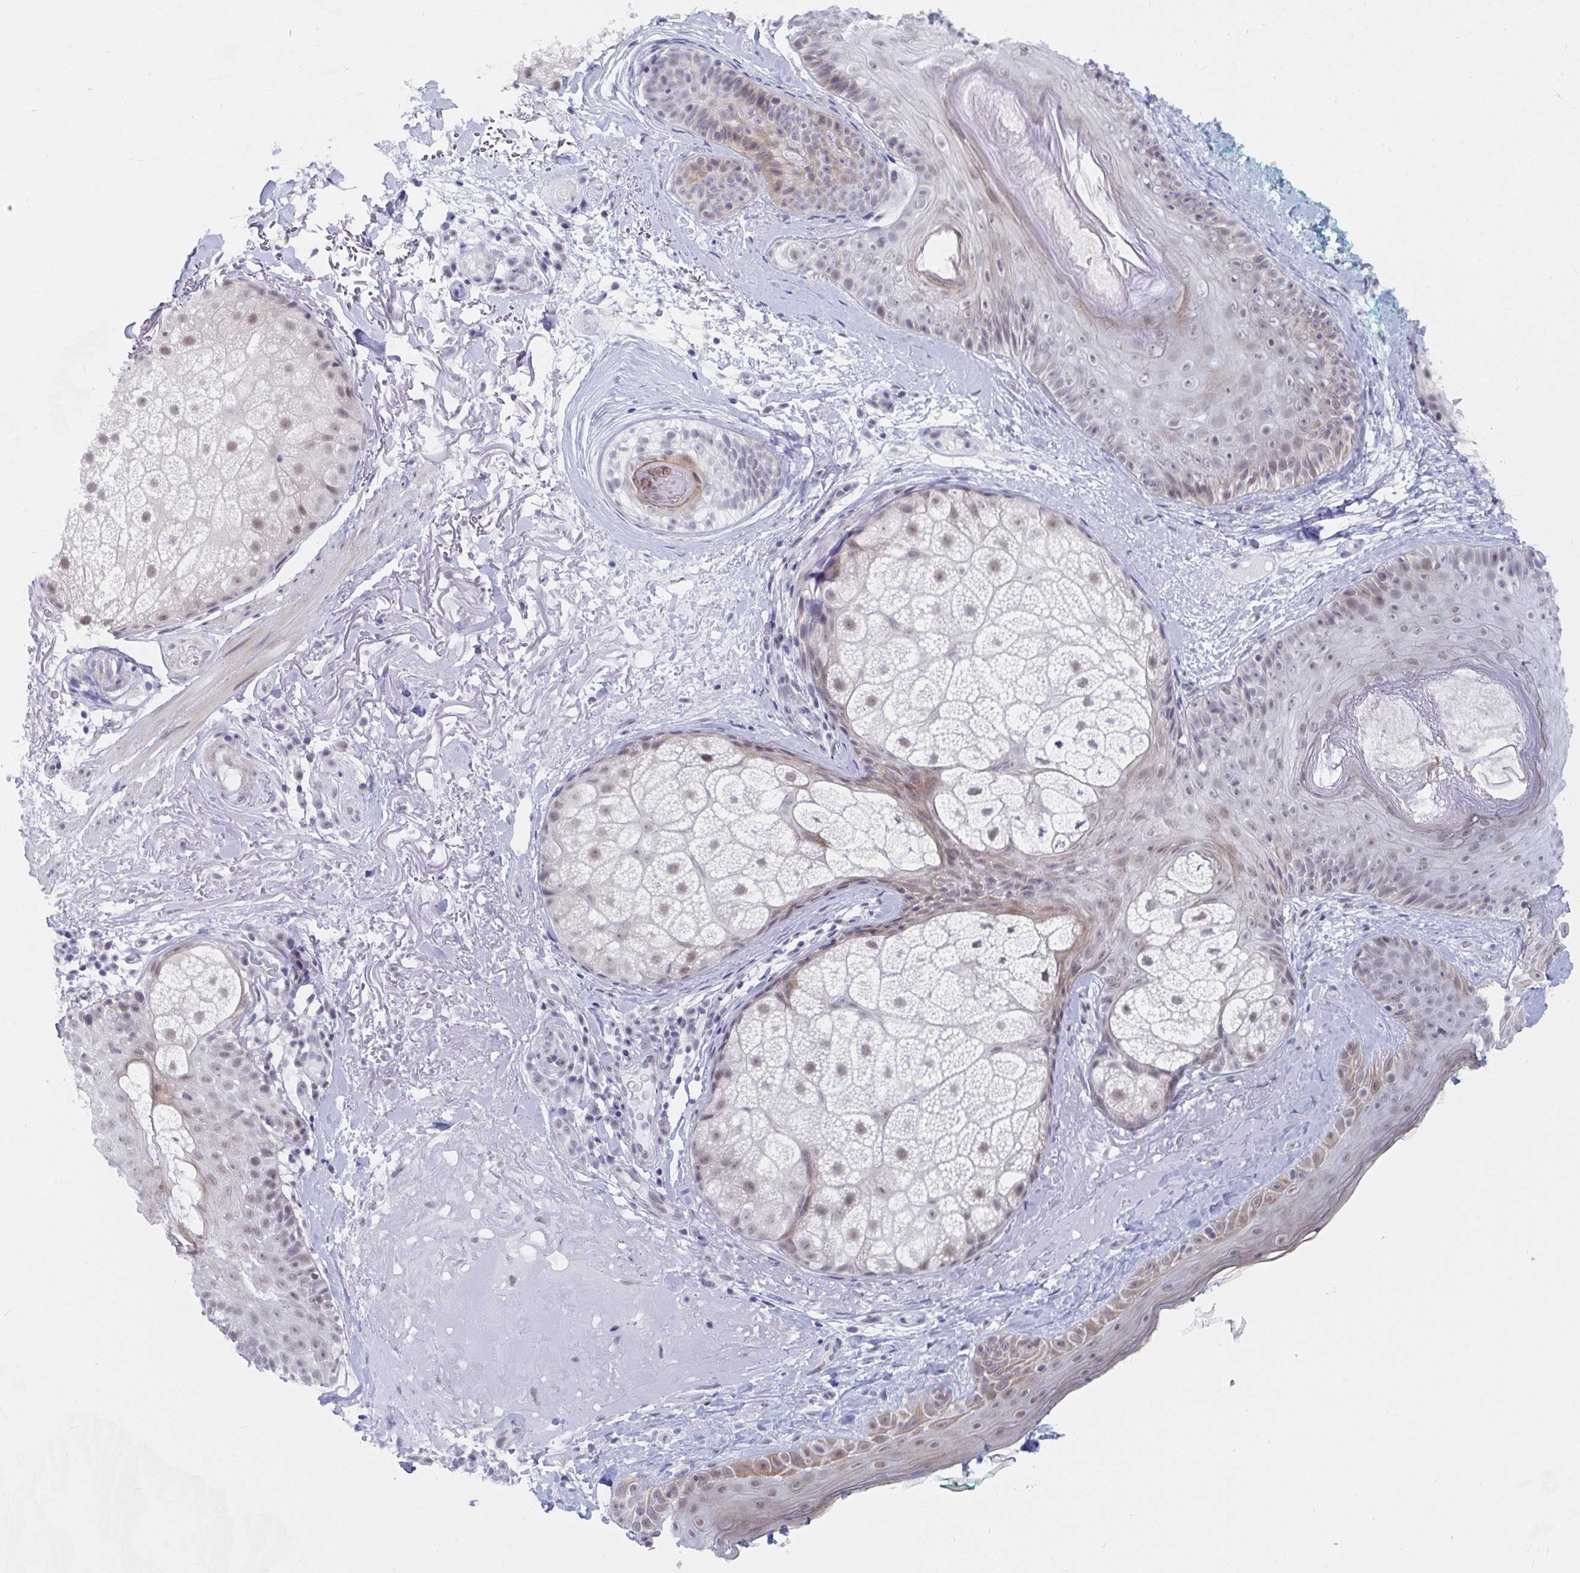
{"staining": {"intensity": "negative", "quantity": "none", "location": "none"}, "tissue": "skin", "cell_type": "Fibroblasts", "image_type": "normal", "snomed": [{"axis": "morphology", "description": "Normal tissue, NOS"}, {"axis": "topography", "description": "Skin"}], "caption": "An immunohistochemistry (IHC) histopathology image of benign skin is shown. There is no staining in fibroblasts of skin. (Brightfield microscopy of DAB immunohistochemistry at high magnification).", "gene": "DAOA", "patient": {"sex": "male", "age": 73}}